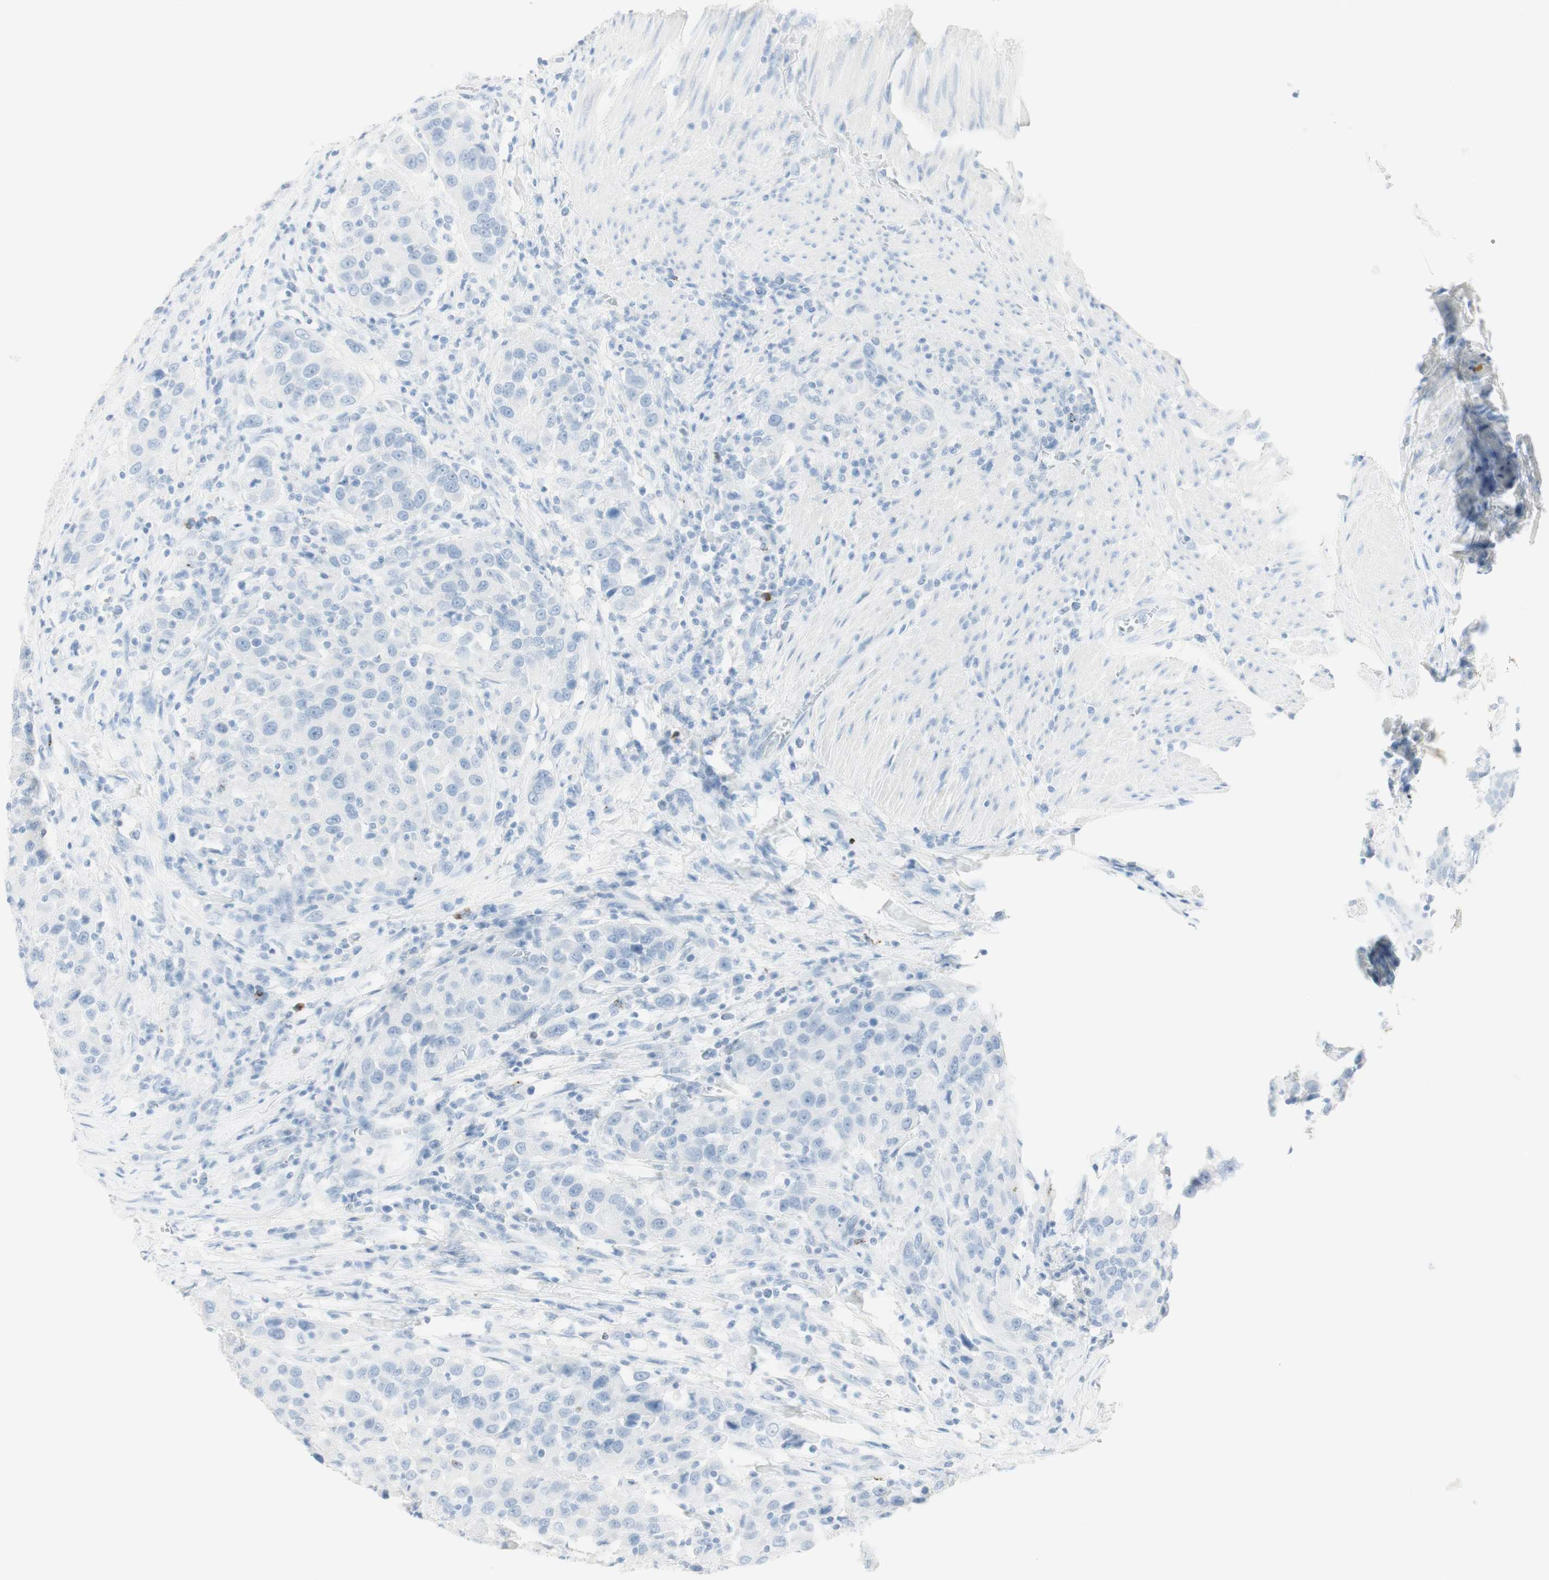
{"staining": {"intensity": "negative", "quantity": "none", "location": "none"}, "tissue": "urothelial cancer", "cell_type": "Tumor cells", "image_type": "cancer", "snomed": [{"axis": "morphology", "description": "Urothelial carcinoma, High grade"}, {"axis": "topography", "description": "Urinary bladder"}], "caption": "DAB immunohistochemical staining of human urothelial cancer demonstrates no significant staining in tumor cells. (DAB (3,3'-diaminobenzidine) immunohistochemistry (IHC), high magnification).", "gene": "NAPSA", "patient": {"sex": "female", "age": 80}}